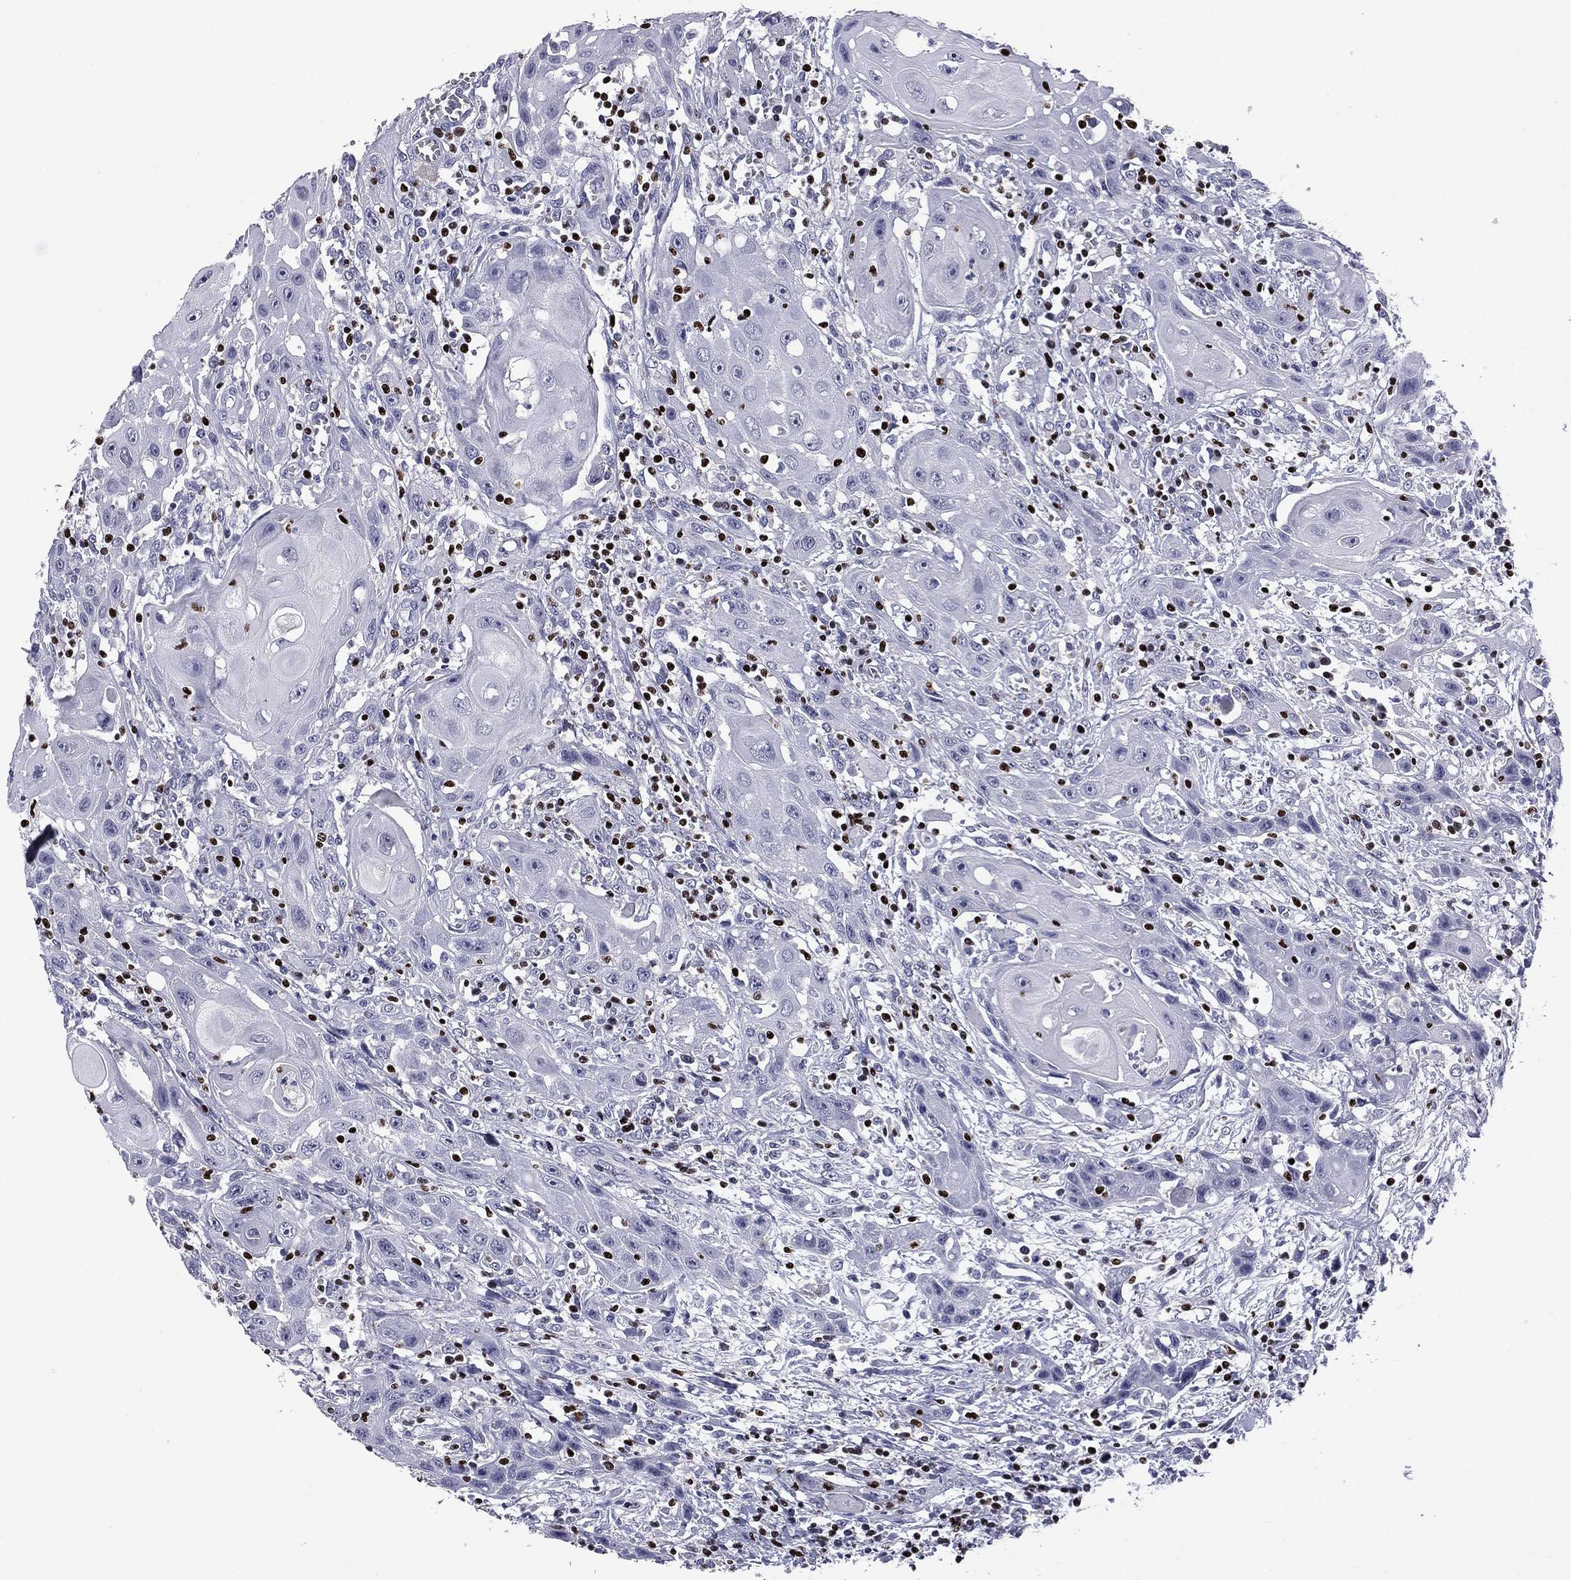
{"staining": {"intensity": "negative", "quantity": "none", "location": "none"}, "tissue": "head and neck cancer", "cell_type": "Tumor cells", "image_type": "cancer", "snomed": [{"axis": "morphology", "description": "Normal tissue, NOS"}, {"axis": "morphology", "description": "Squamous cell carcinoma, NOS"}, {"axis": "topography", "description": "Oral tissue"}, {"axis": "topography", "description": "Head-Neck"}], "caption": "IHC of head and neck cancer displays no staining in tumor cells. (DAB (3,3'-diaminobenzidine) IHC, high magnification).", "gene": "IKZF3", "patient": {"sex": "male", "age": 71}}